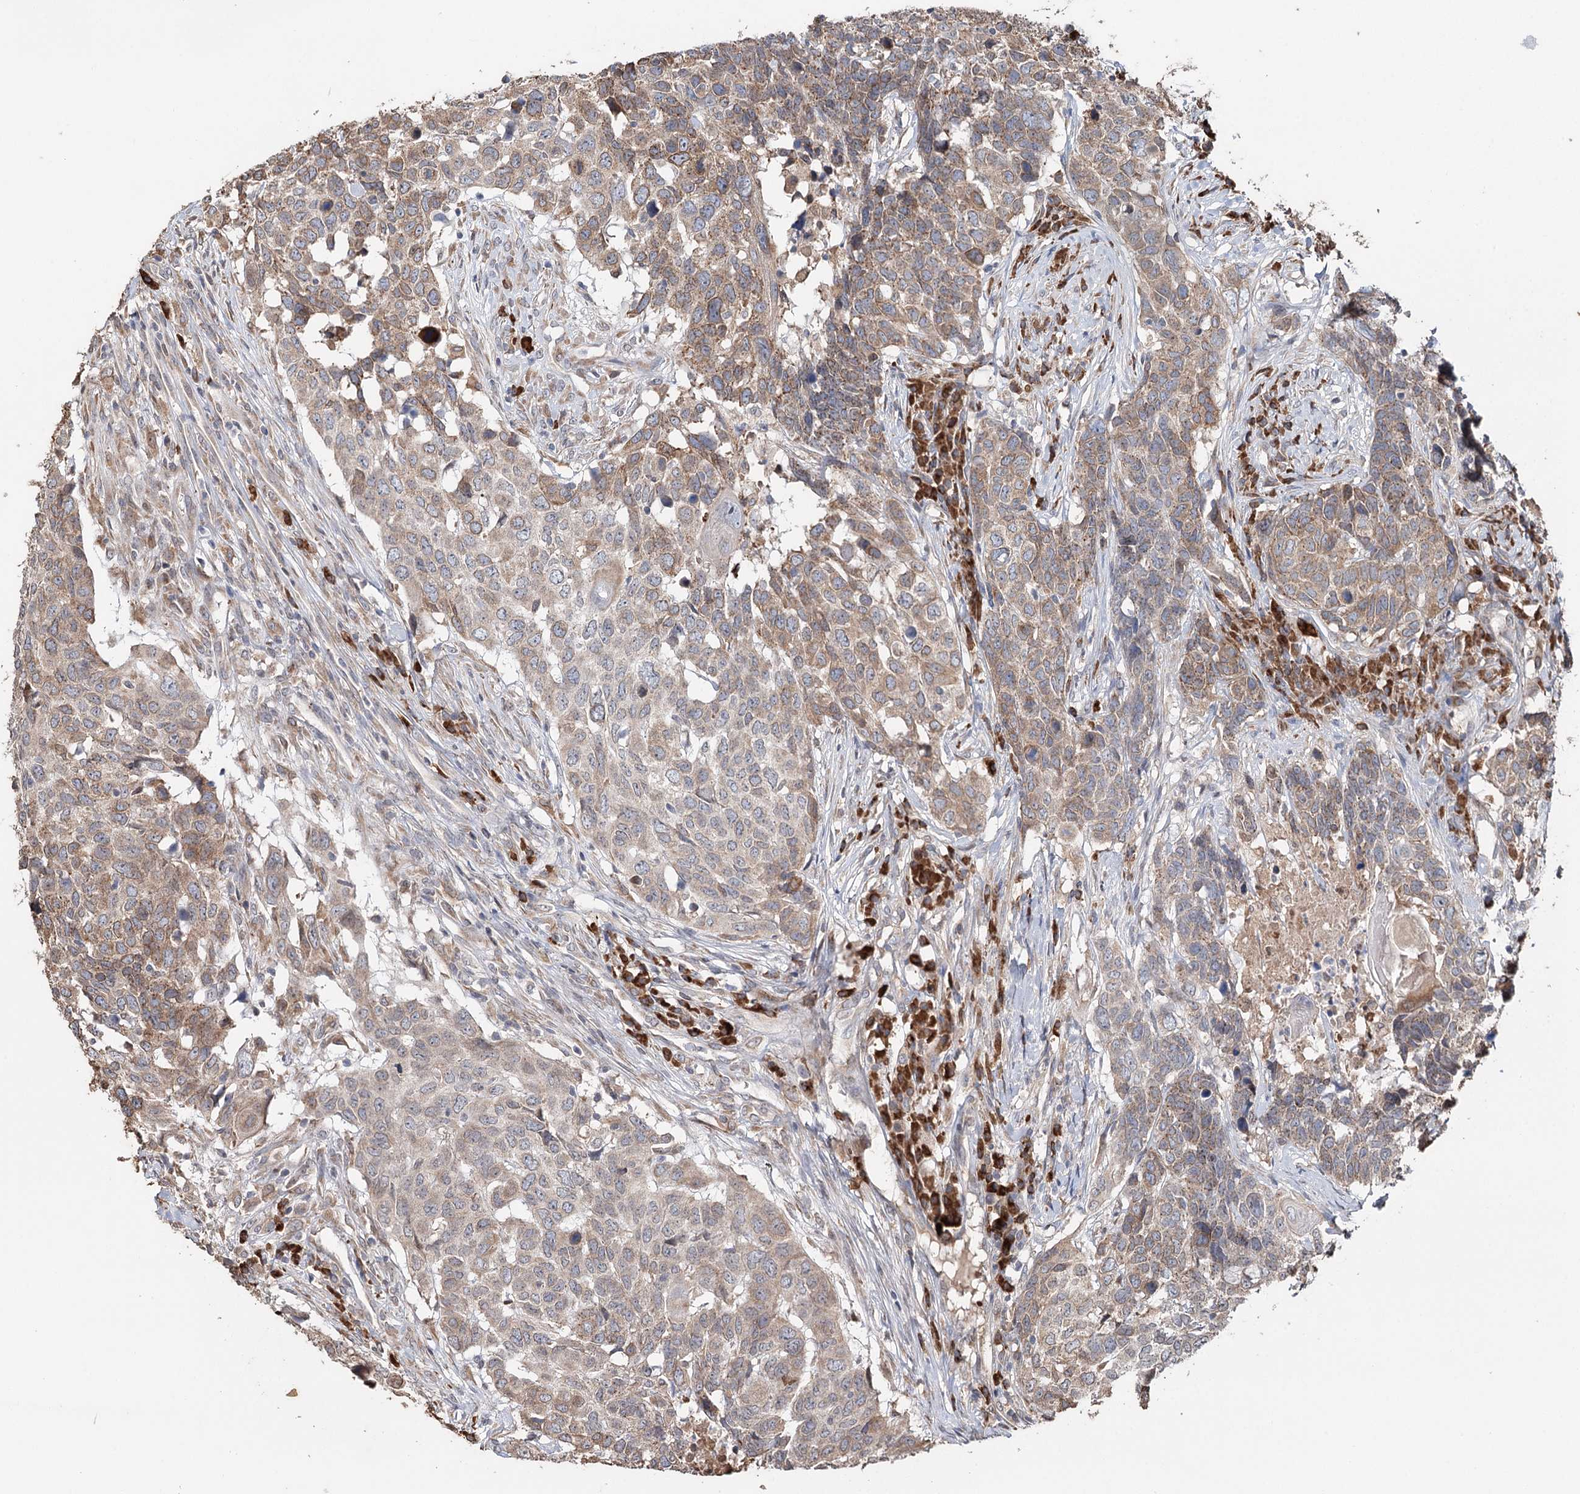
{"staining": {"intensity": "moderate", "quantity": ">75%", "location": "cytoplasmic/membranous"}, "tissue": "head and neck cancer", "cell_type": "Tumor cells", "image_type": "cancer", "snomed": [{"axis": "morphology", "description": "Squamous cell carcinoma, NOS"}, {"axis": "topography", "description": "Head-Neck"}], "caption": "Immunohistochemical staining of human head and neck cancer displays medium levels of moderate cytoplasmic/membranous expression in approximately >75% of tumor cells.", "gene": "SYVN1", "patient": {"sex": "male", "age": 66}}